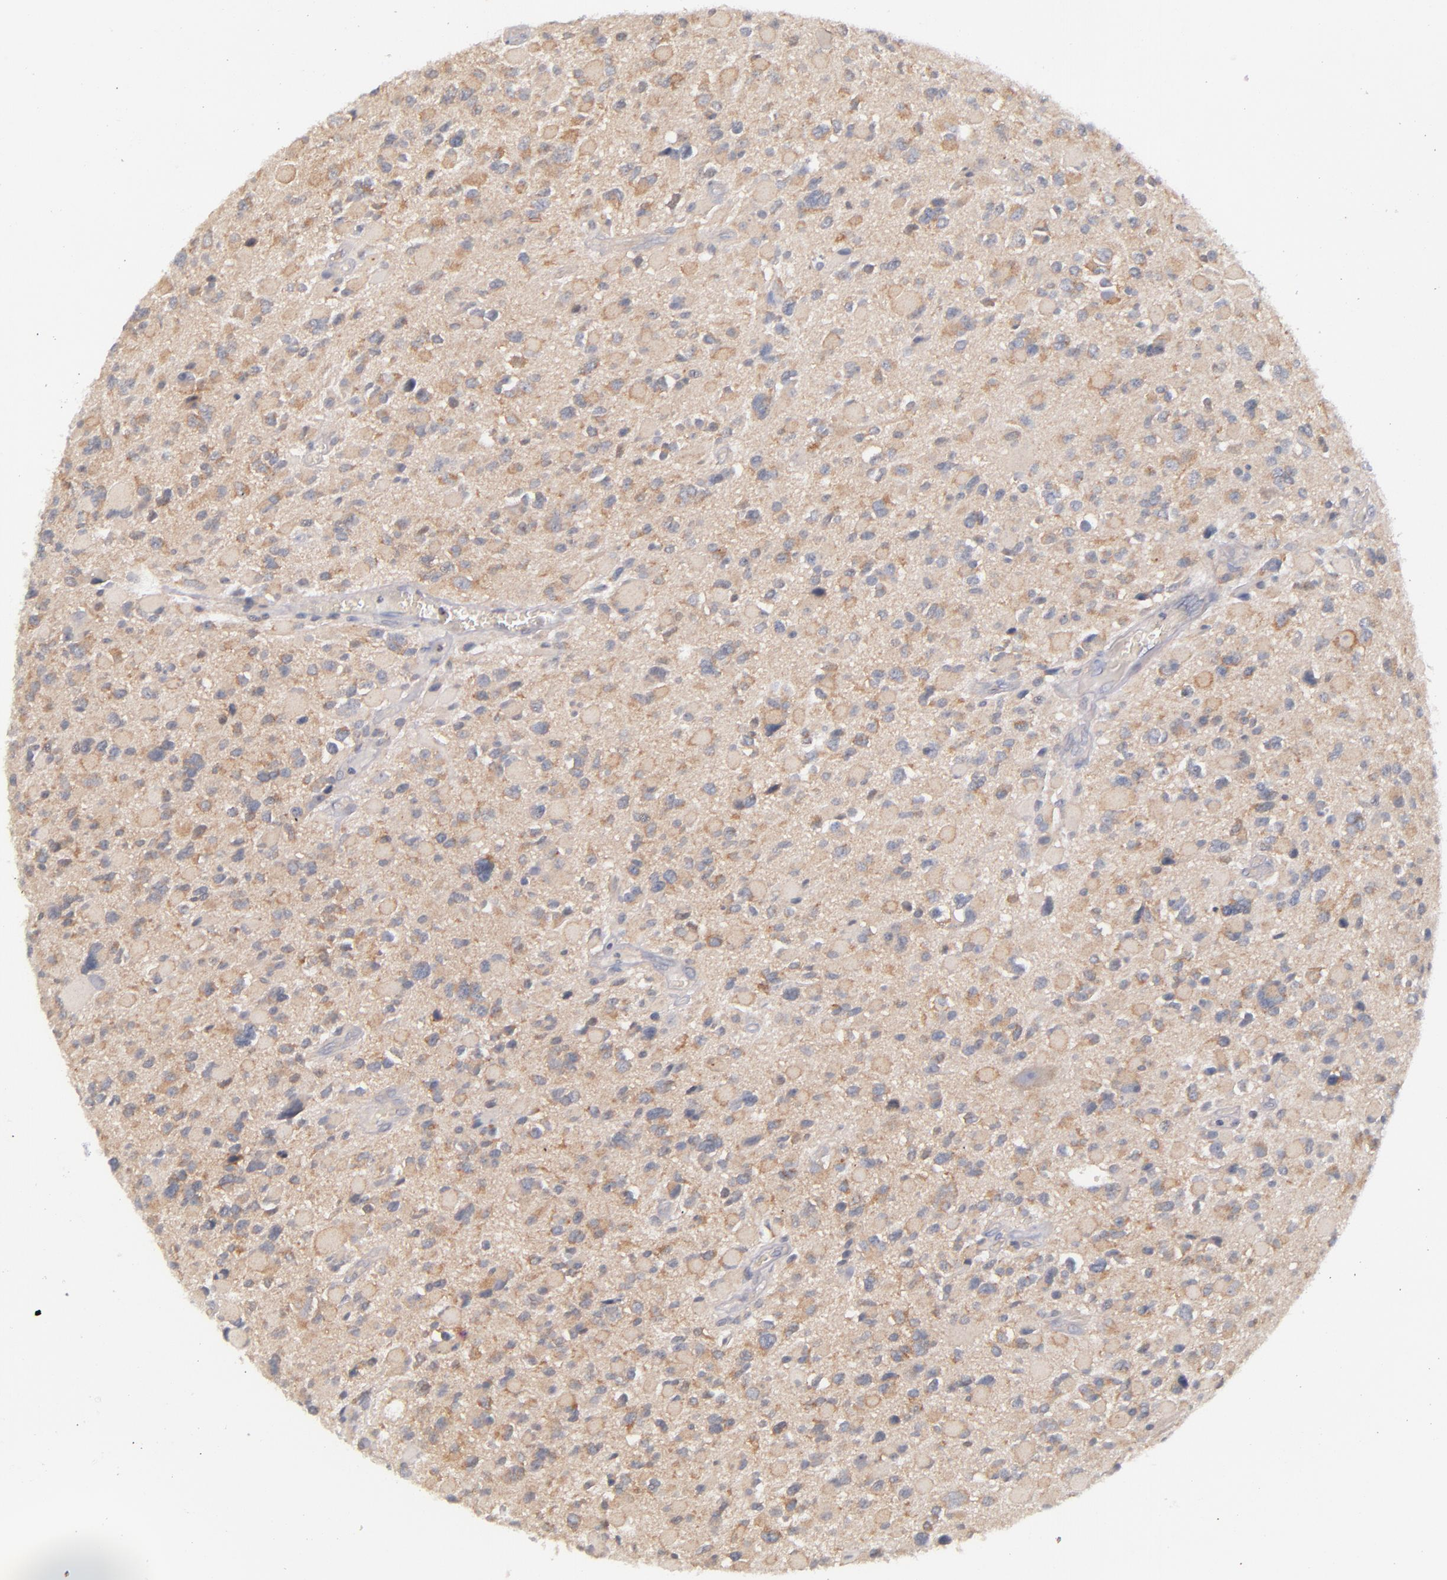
{"staining": {"intensity": "moderate", "quantity": "25%-75%", "location": "cytoplasmic/membranous"}, "tissue": "glioma", "cell_type": "Tumor cells", "image_type": "cancer", "snomed": [{"axis": "morphology", "description": "Glioma, malignant, High grade"}, {"axis": "topography", "description": "Brain"}], "caption": "A high-resolution photomicrograph shows immunohistochemistry (IHC) staining of glioma, which shows moderate cytoplasmic/membranous expression in approximately 25%-75% of tumor cells.", "gene": "TSC2", "patient": {"sex": "female", "age": 37}}